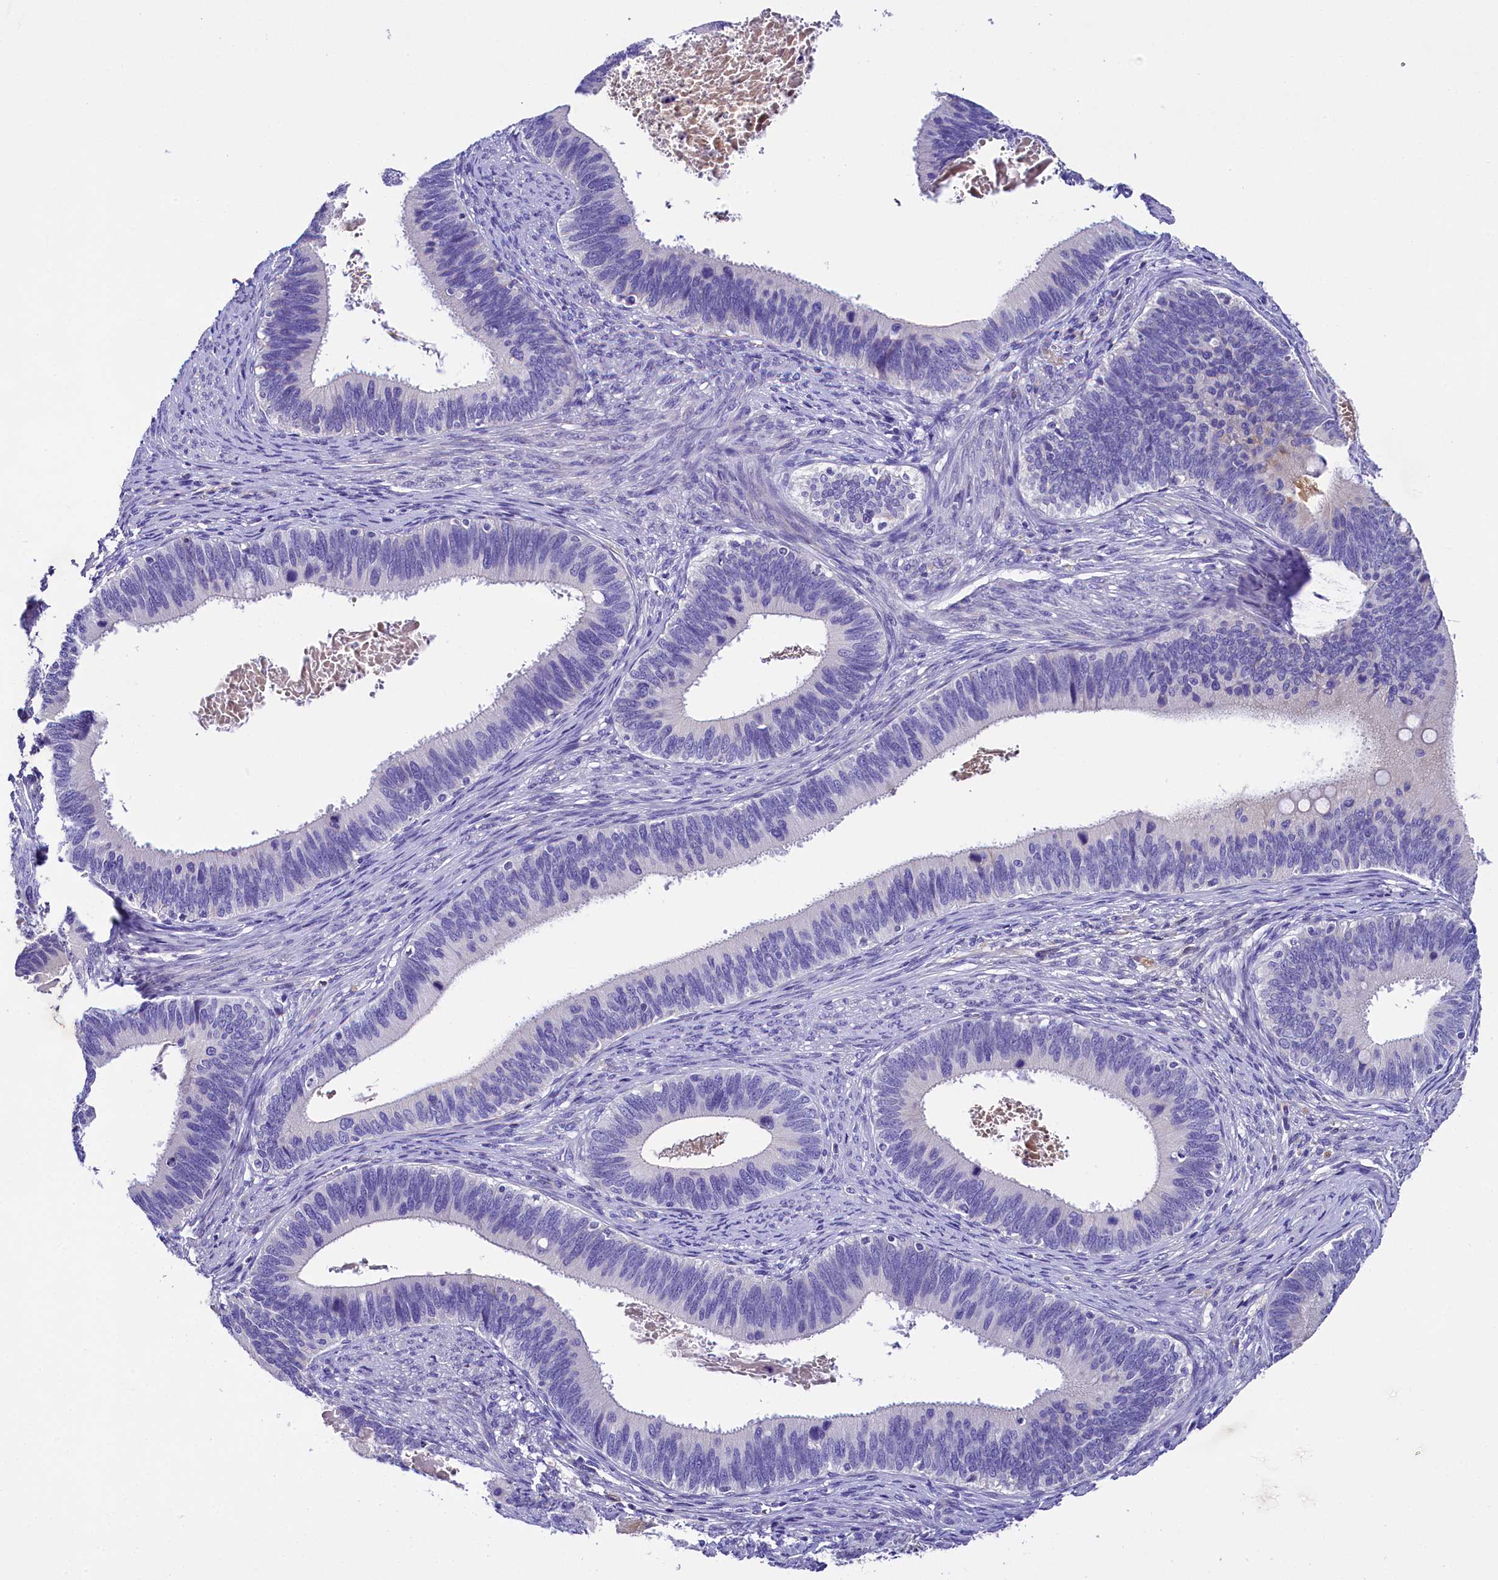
{"staining": {"intensity": "weak", "quantity": "<25%", "location": "cytoplasmic/membranous"}, "tissue": "cervical cancer", "cell_type": "Tumor cells", "image_type": "cancer", "snomed": [{"axis": "morphology", "description": "Adenocarcinoma, NOS"}, {"axis": "topography", "description": "Cervix"}], "caption": "Immunohistochemical staining of cervical cancer (adenocarcinoma) demonstrates no significant positivity in tumor cells.", "gene": "SOD3", "patient": {"sex": "female", "age": 42}}